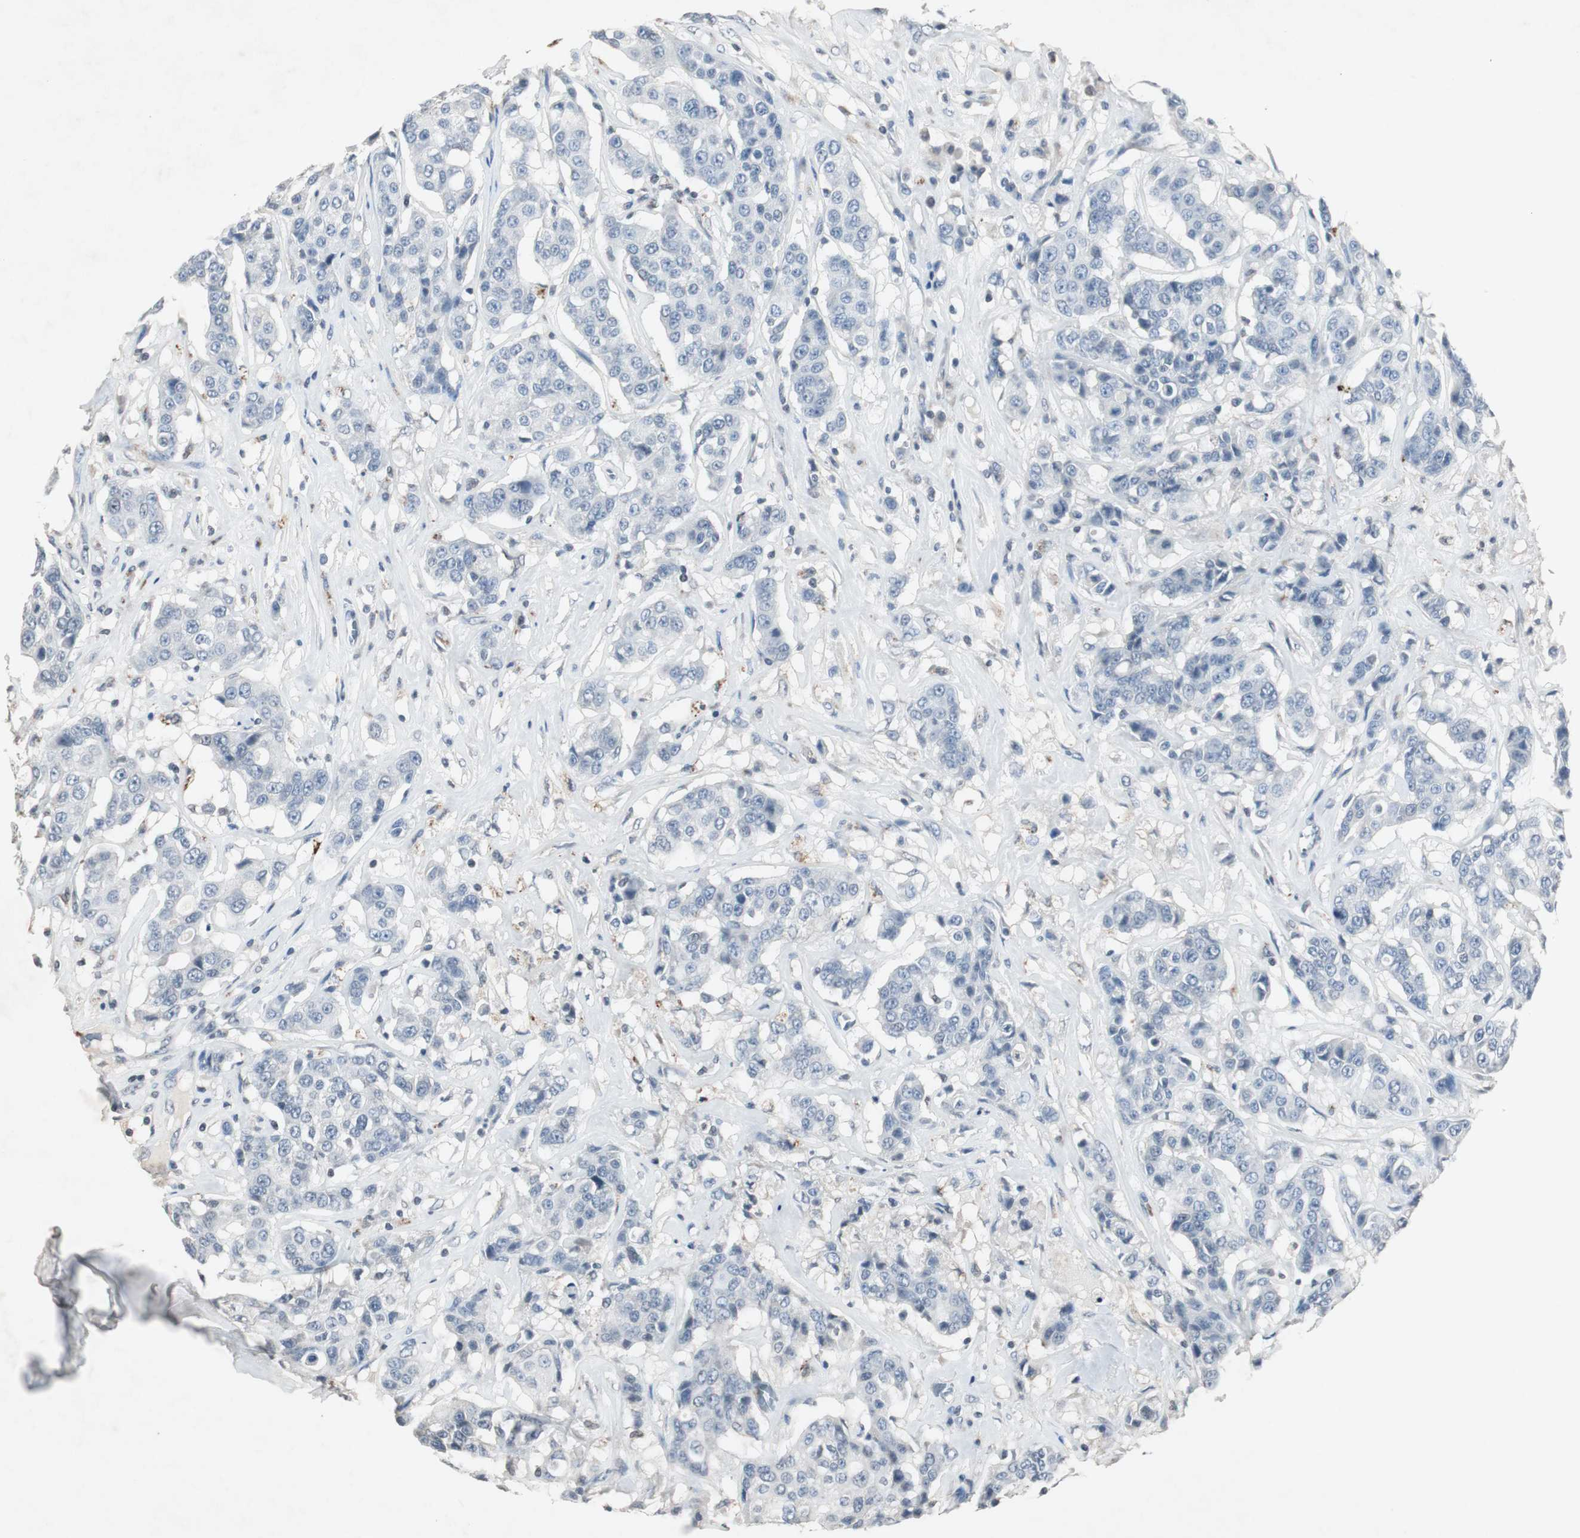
{"staining": {"intensity": "negative", "quantity": "none", "location": "none"}, "tissue": "breast cancer", "cell_type": "Tumor cells", "image_type": "cancer", "snomed": [{"axis": "morphology", "description": "Duct carcinoma"}, {"axis": "topography", "description": "Breast"}], "caption": "High power microscopy photomicrograph of an immunohistochemistry image of breast cancer, revealing no significant expression in tumor cells.", "gene": "ADNP2", "patient": {"sex": "female", "age": 27}}